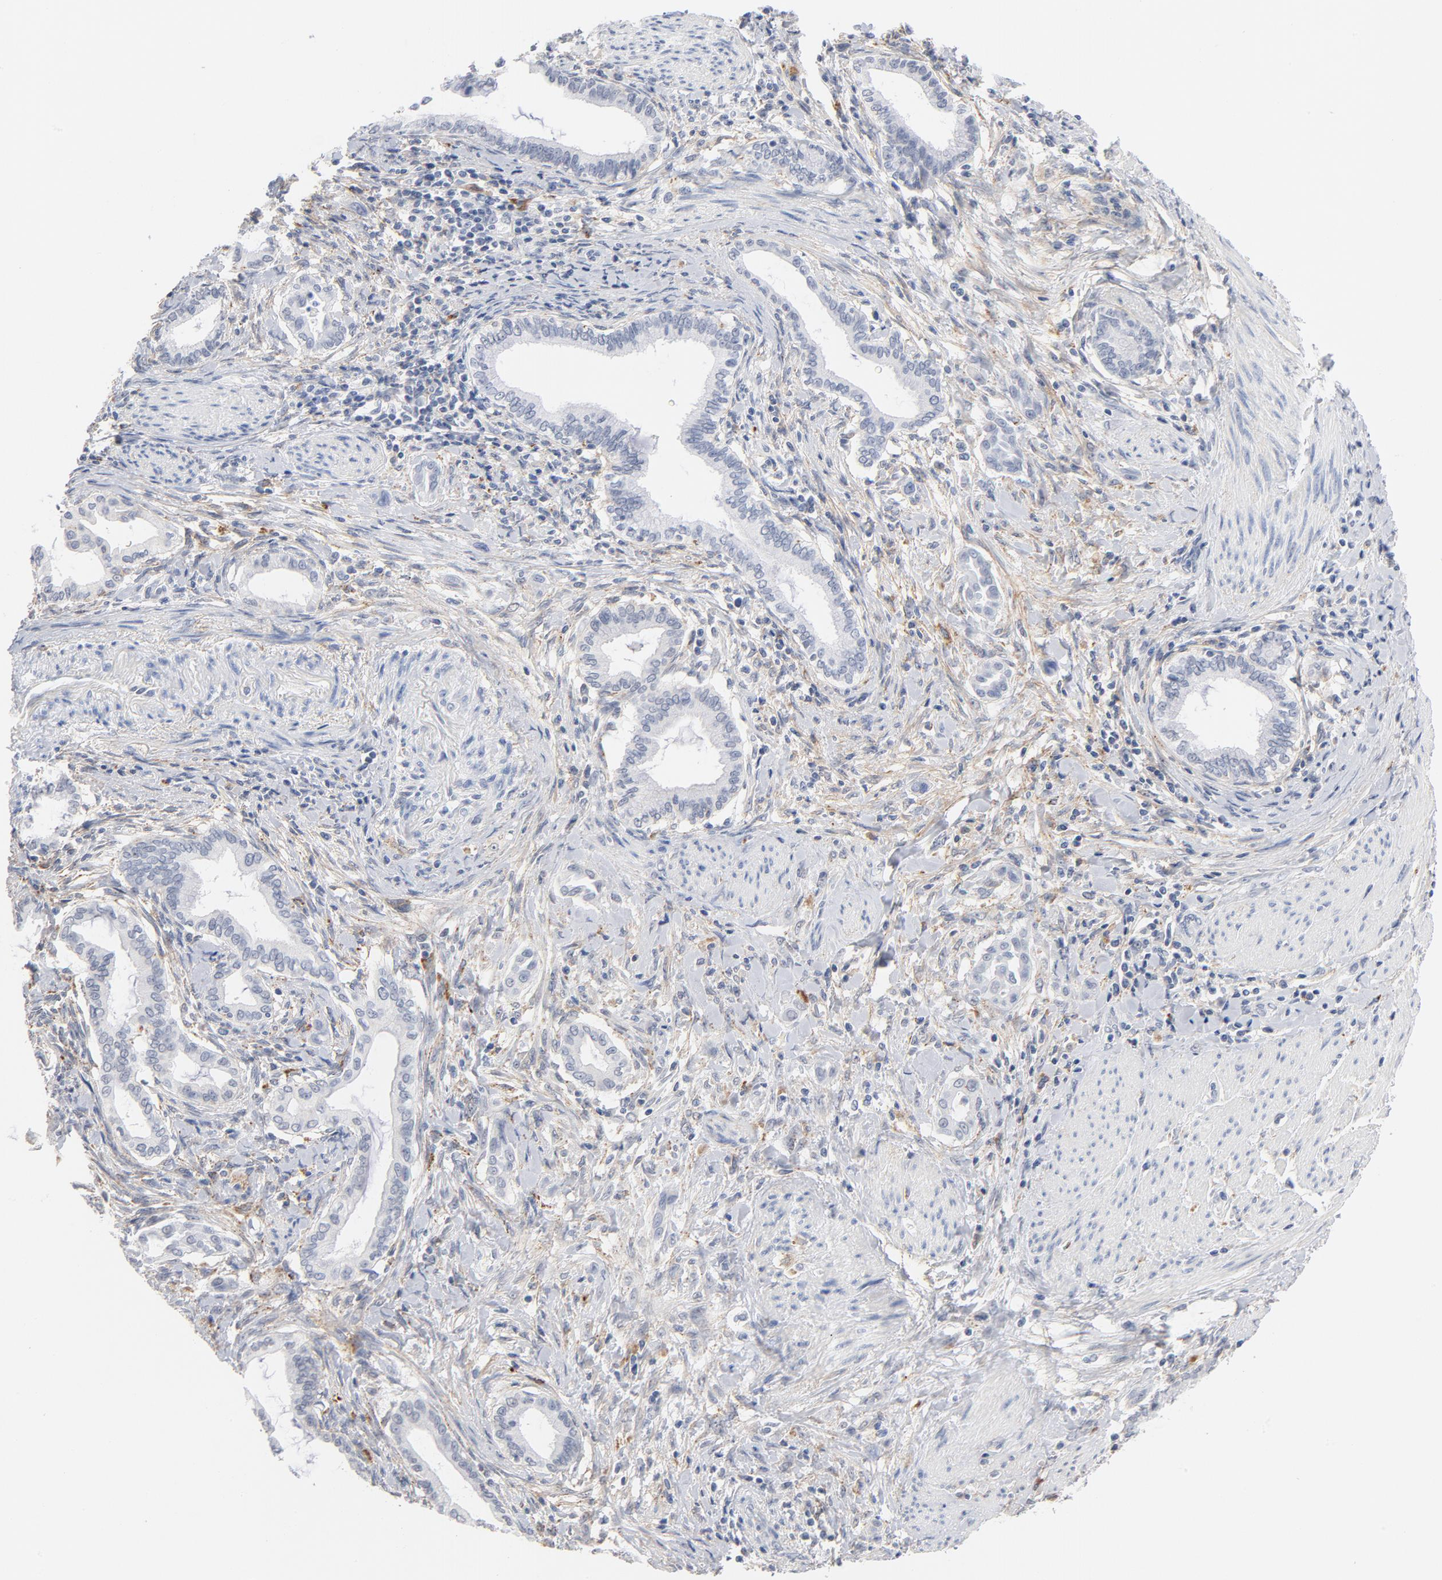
{"staining": {"intensity": "weak", "quantity": "<25%", "location": "cytoplasmic/membranous"}, "tissue": "pancreatic cancer", "cell_type": "Tumor cells", "image_type": "cancer", "snomed": [{"axis": "morphology", "description": "Adenocarcinoma, NOS"}, {"axis": "topography", "description": "Pancreas"}], "caption": "A high-resolution histopathology image shows immunohistochemistry (IHC) staining of pancreatic adenocarcinoma, which shows no significant positivity in tumor cells.", "gene": "LTBP2", "patient": {"sex": "female", "age": 64}}